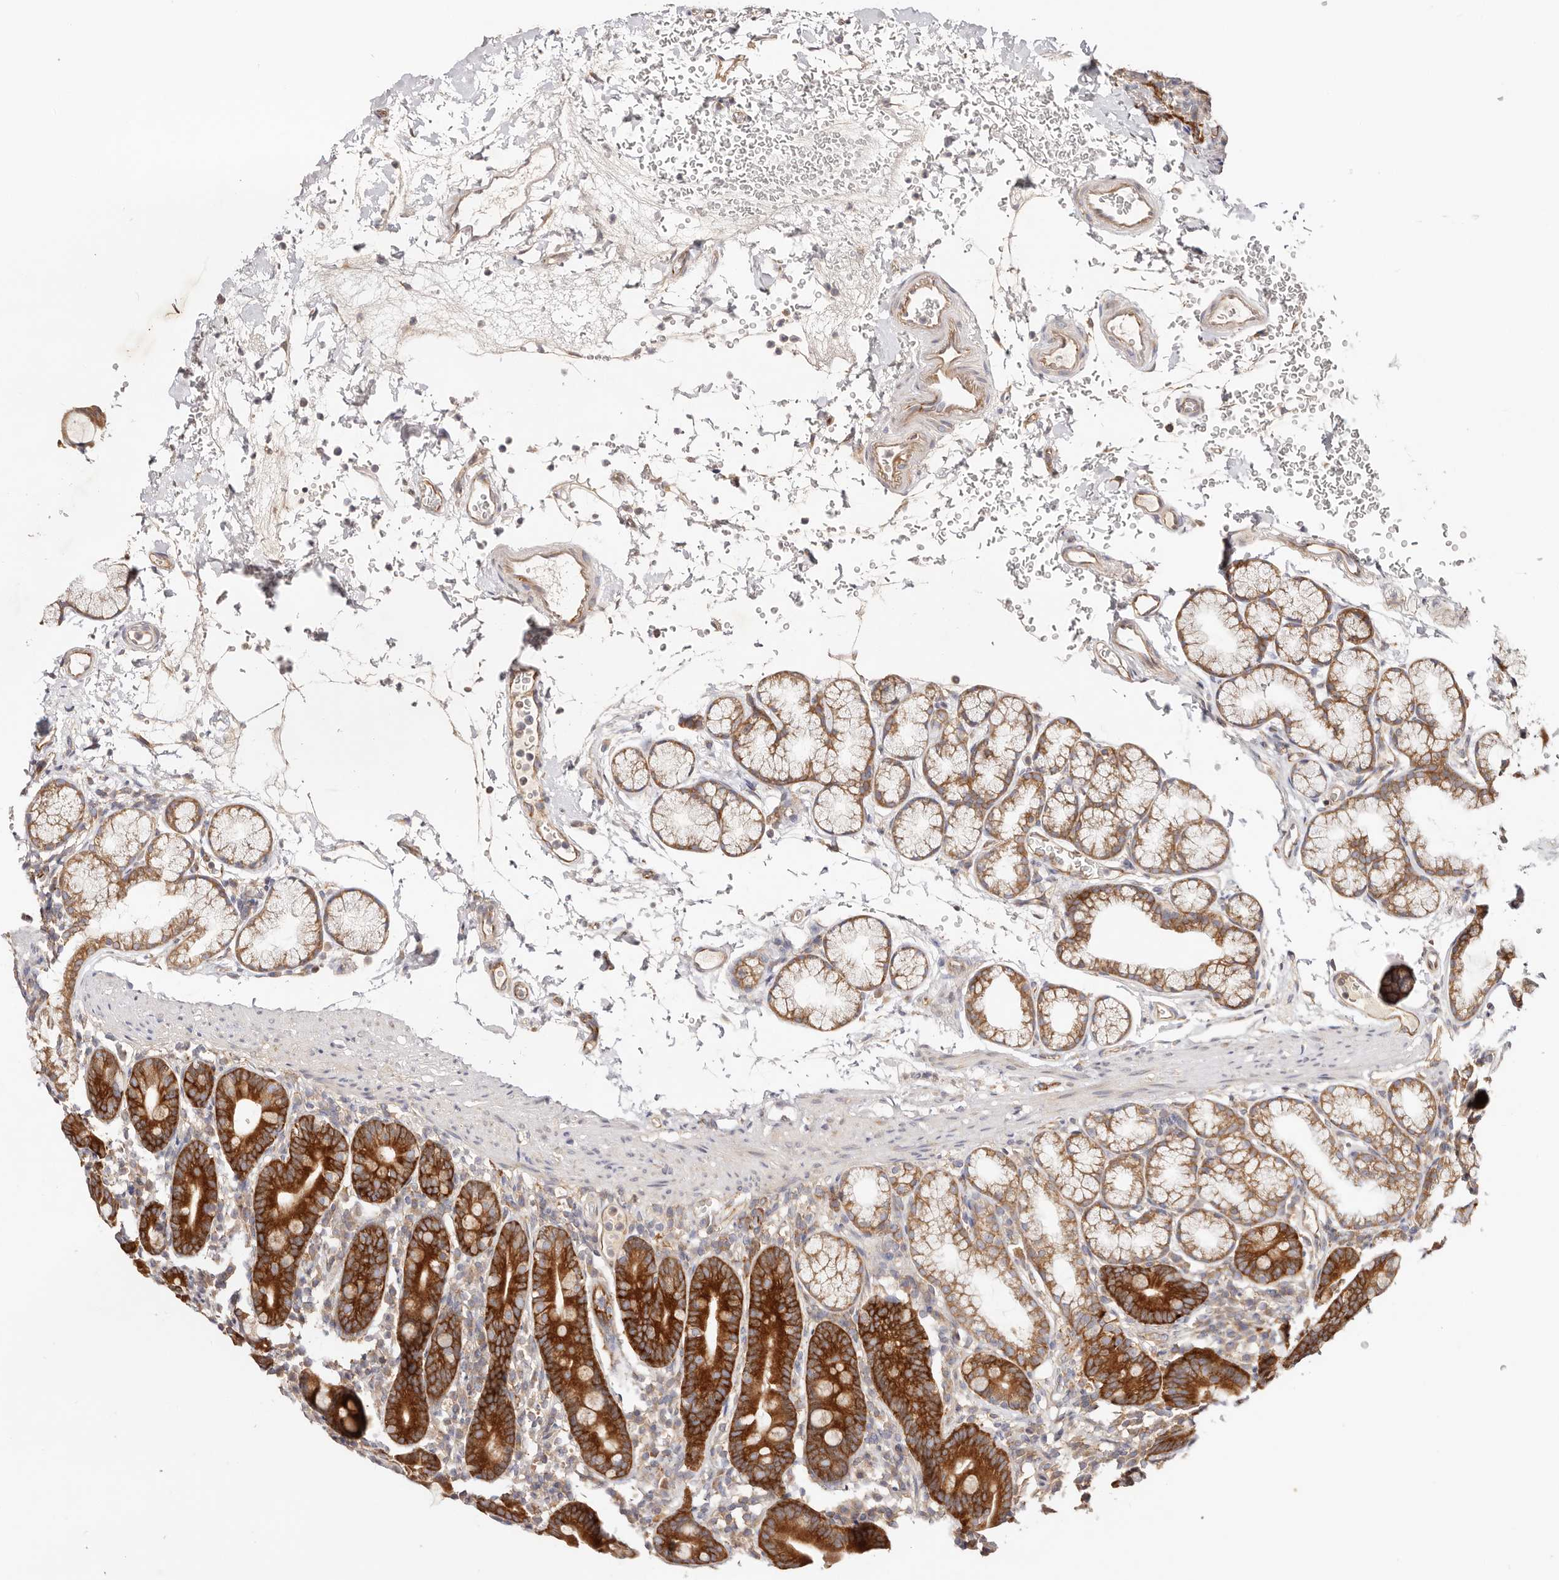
{"staining": {"intensity": "strong", "quantity": ">75%", "location": "cytoplasmic/membranous"}, "tissue": "duodenum", "cell_type": "Glandular cells", "image_type": "normal", "snomed": [{"axis": "morphology", "description": "Normal tissue, NOS"}, {"axis": "topography", "description": "Duodenum"}], "caption": "Brown immunohistochemical staining in benign duodenum demonstrates strong cytoplasmic/membranous expression in approximately >75% of glandular cells. (DAB IHC with brightfield microscopy, high magnification).", "gene": "GNA13", "patient": {"sex": "male", "age": 54}}